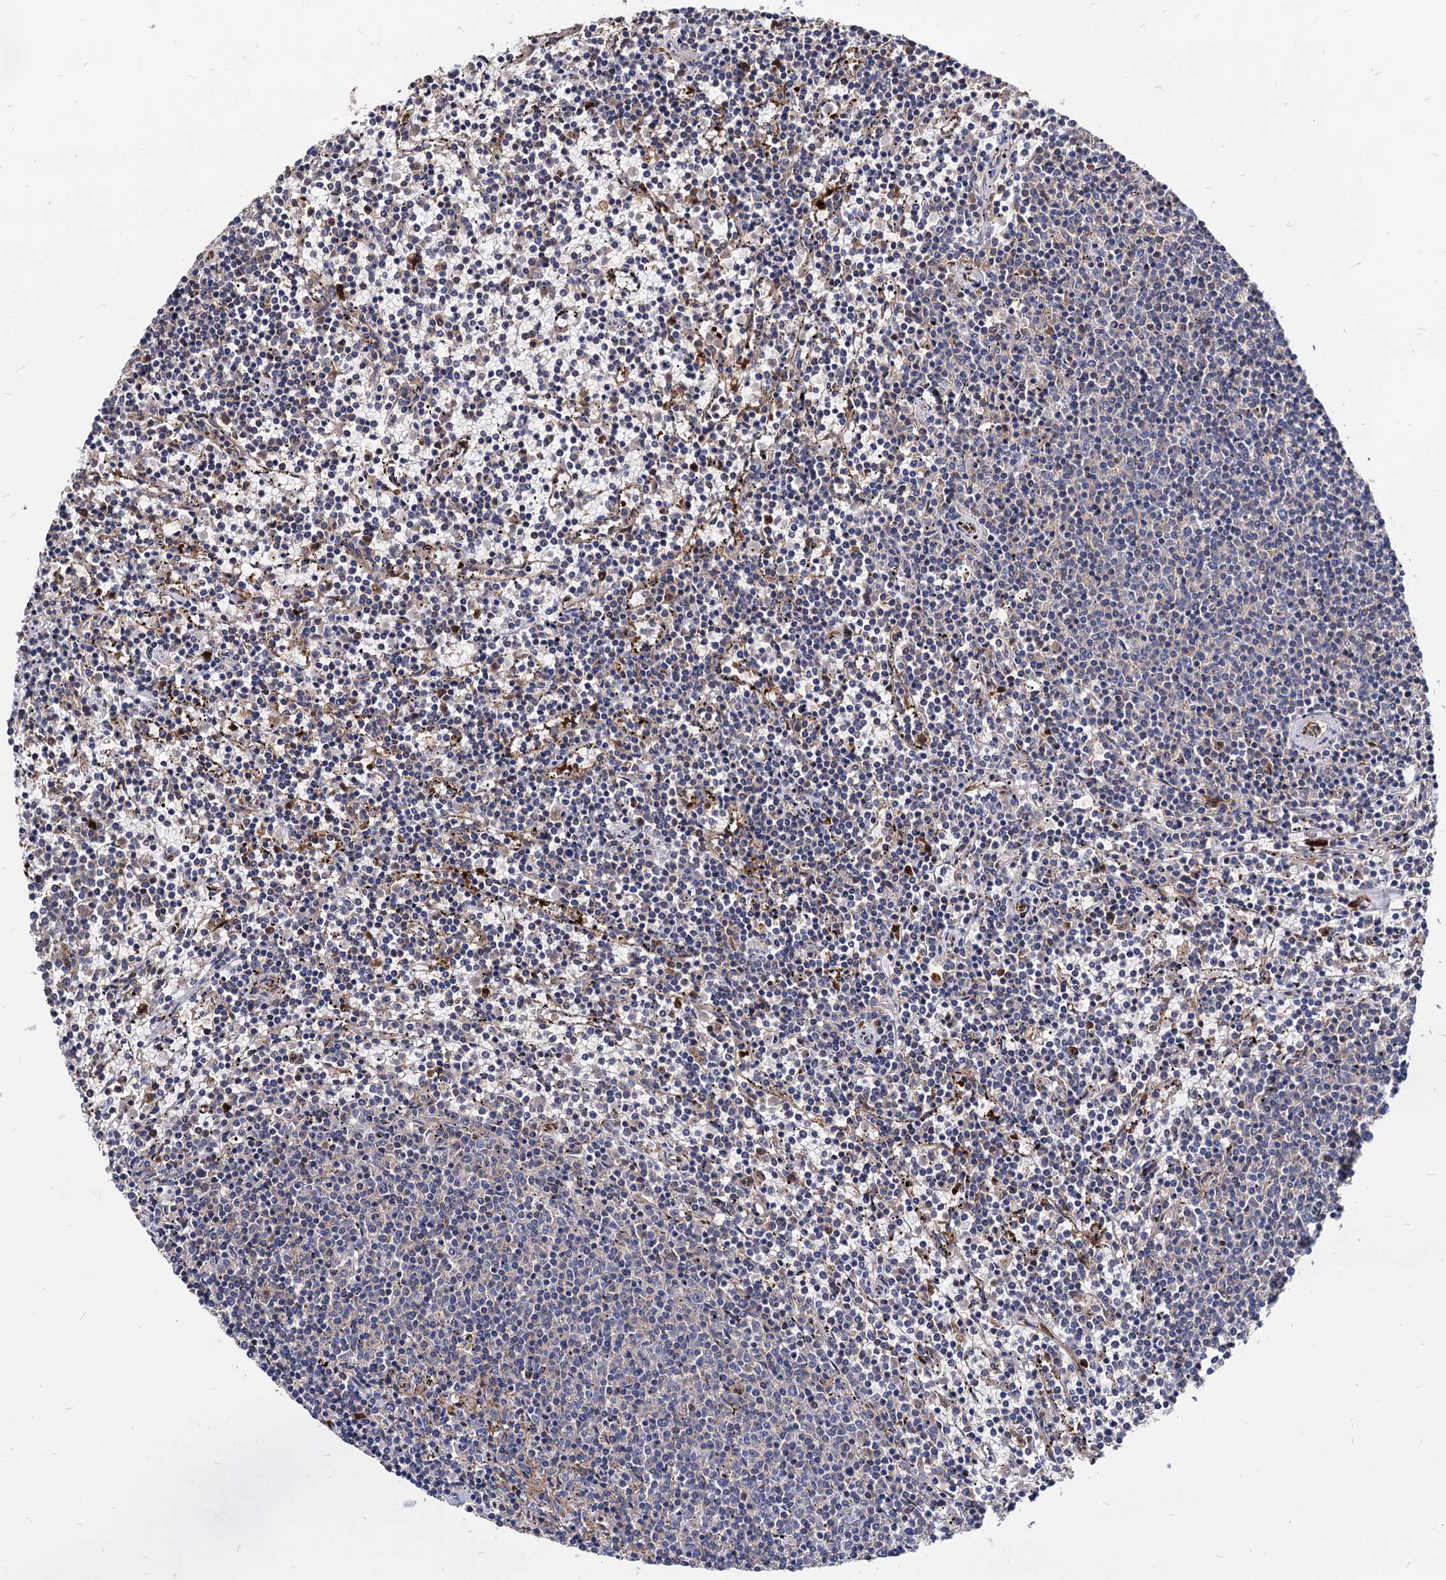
{"staining": {"intensity": "negative", "quantity": "none", "location": "none"}, "tissue": "lymphoma", "cell_type": "Tumor cells", "image_type": "cancer", "snomed": [{"axis": "morphology", "description": "Malignant lymphoma, non-Hodgkin's type, Low grade"}, {"axis": "topography", "description": "Spleen"}], "caption": "Lymphoma was stained to show a protein in brown. There is no significant expression in tumor cells.", "gene": "CPPED1", "patient": {"sex": "female", "age": 50}}